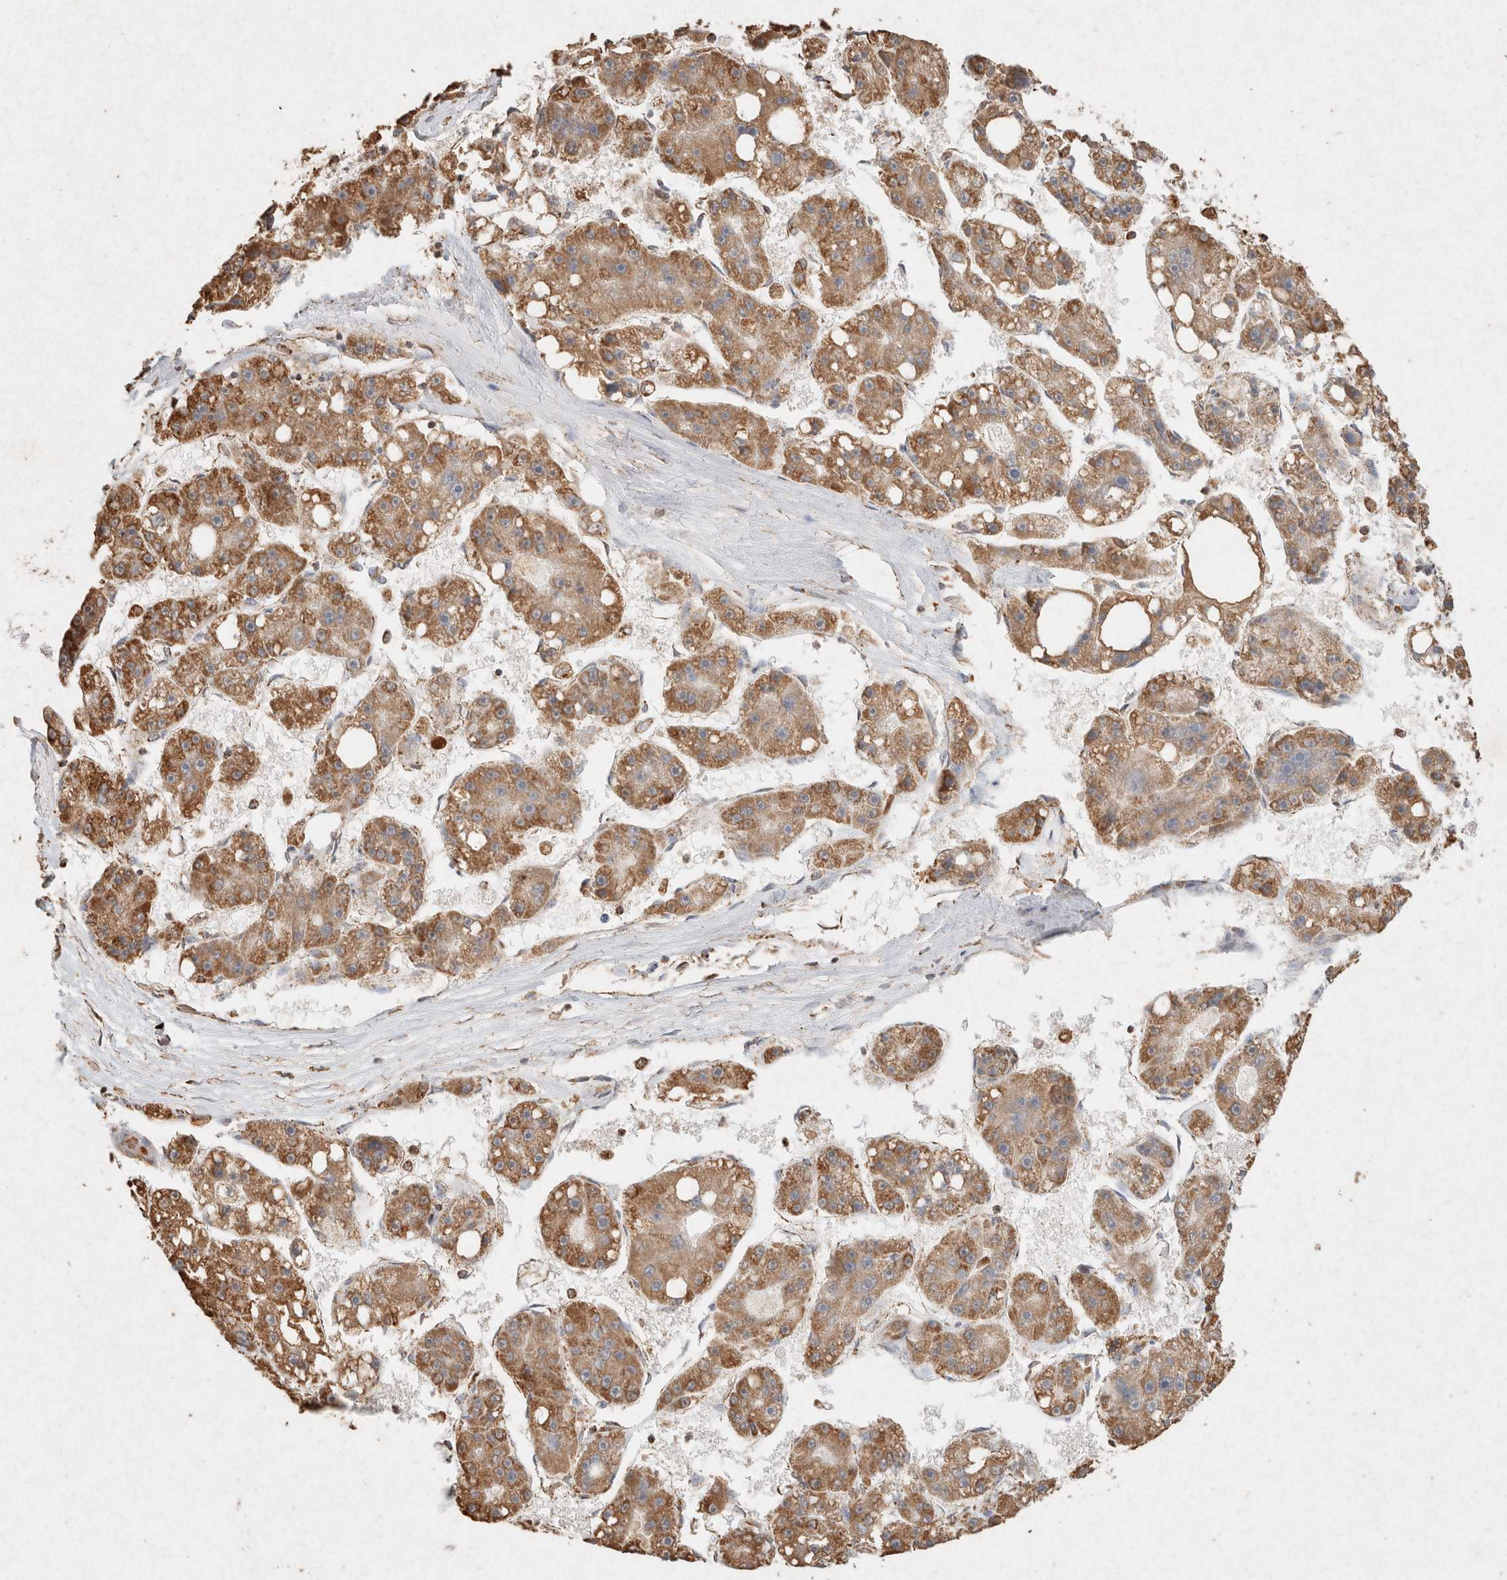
{"staining": {"intensity": "moderate", "quantity": ">75%", "location": "cytoplasmic/membranous"}, "tissue": "liver cancer", "cell_type": "Tumor cells", "image_type": "cancer", "snomed": [{"axis": "morphology", "description": "Carcinoma, Hepatocellular, NOS"}, {"axis": "topography", "description": "Liver"}], "caption": "IHC staining of liver cancer (hepatocellular carcinoma), which displays medium levels of moderate cytoplasmic/membranous staining in approximately >75% of tumor cells indicating moderate cytoplasmic/membranous protein positivity. The staining was performed using DAB (3,3'-diaminobenzidine) (brown) for protein detection and nuclei were counterstained in hematoxylin (blue).", "gene": "SDC2", "patient": {"sex": "female", "age": 61}}